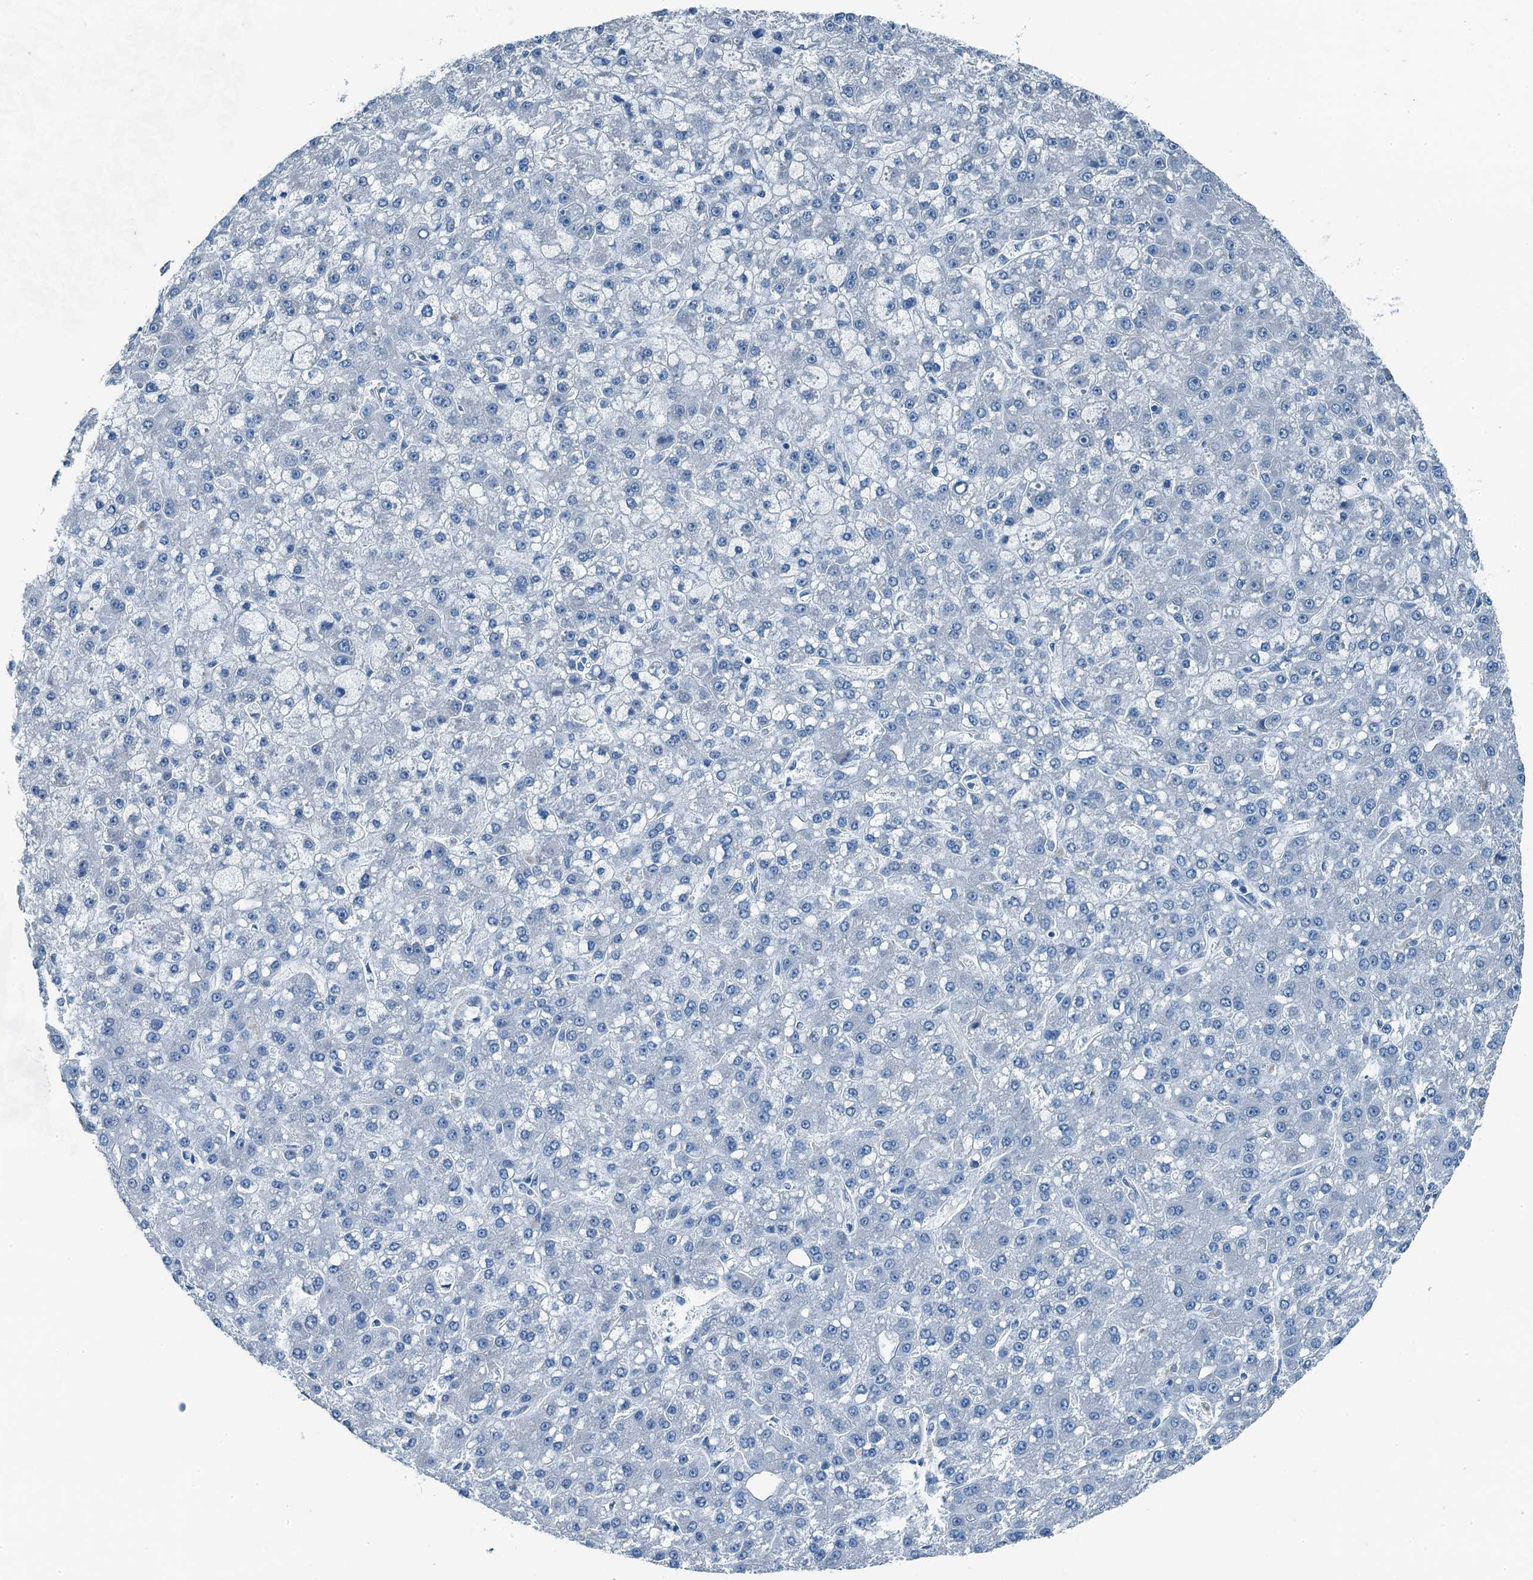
{"staining": {"intensity": "negative", "quantity": "none", "location": "none"}, "tissue": "liver cancer", "cell_type": "Tumor cells", "image_type": "cancer", "snomed": [{"axis": "morphology", "description": "Carcinoma, Hepatocellular, NOS"}, {"axis": "topography", "description": "Liver"}], "caption": "A micrograph of human liver cancer is negative for staining in tumor cells.", "gene": "GFOD2", "patient": {"sex": "male", "age": 67}}